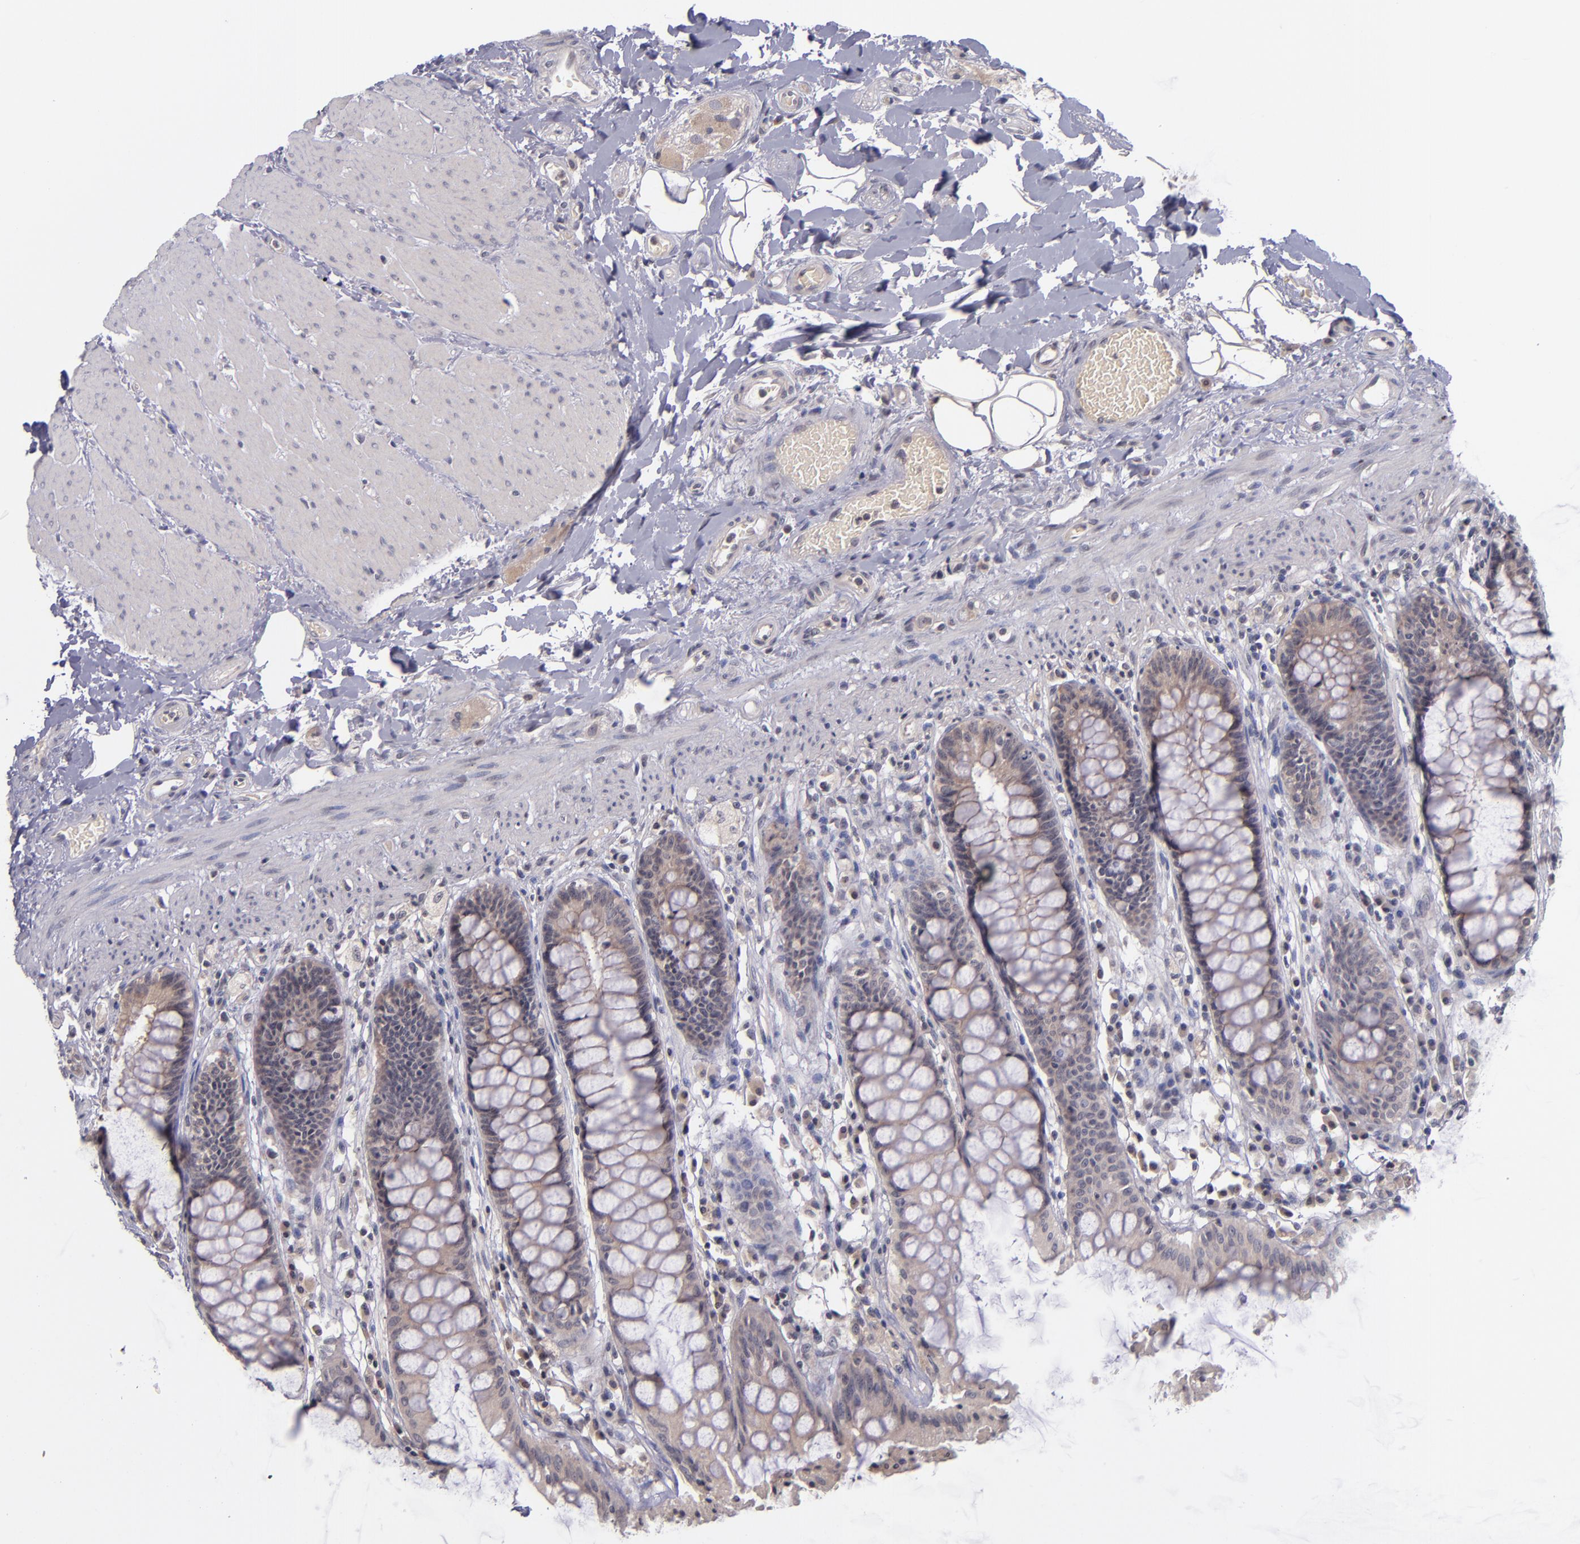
{"staining": {"intensity": "moderate", "quantity": ">75%", "location": "cytoplasmic/membranous"}, "tissue": "rectum", "cell_type": "Glandular cells", "image_type": "normal", "snomed": [{"axis": "morphology", "description": "Normal tissue, NOS"}, {"axis": "topography", "description": "Rectum"}], "caption": "An image showing moderate cytoplasmic/membranous expression in approximately >75% of glandular cells in unremarkable rectum, as visualized by brown immunohistochemical staining.", "gene": "TSC2", "patient": {"sex": "female", "age": 46}}